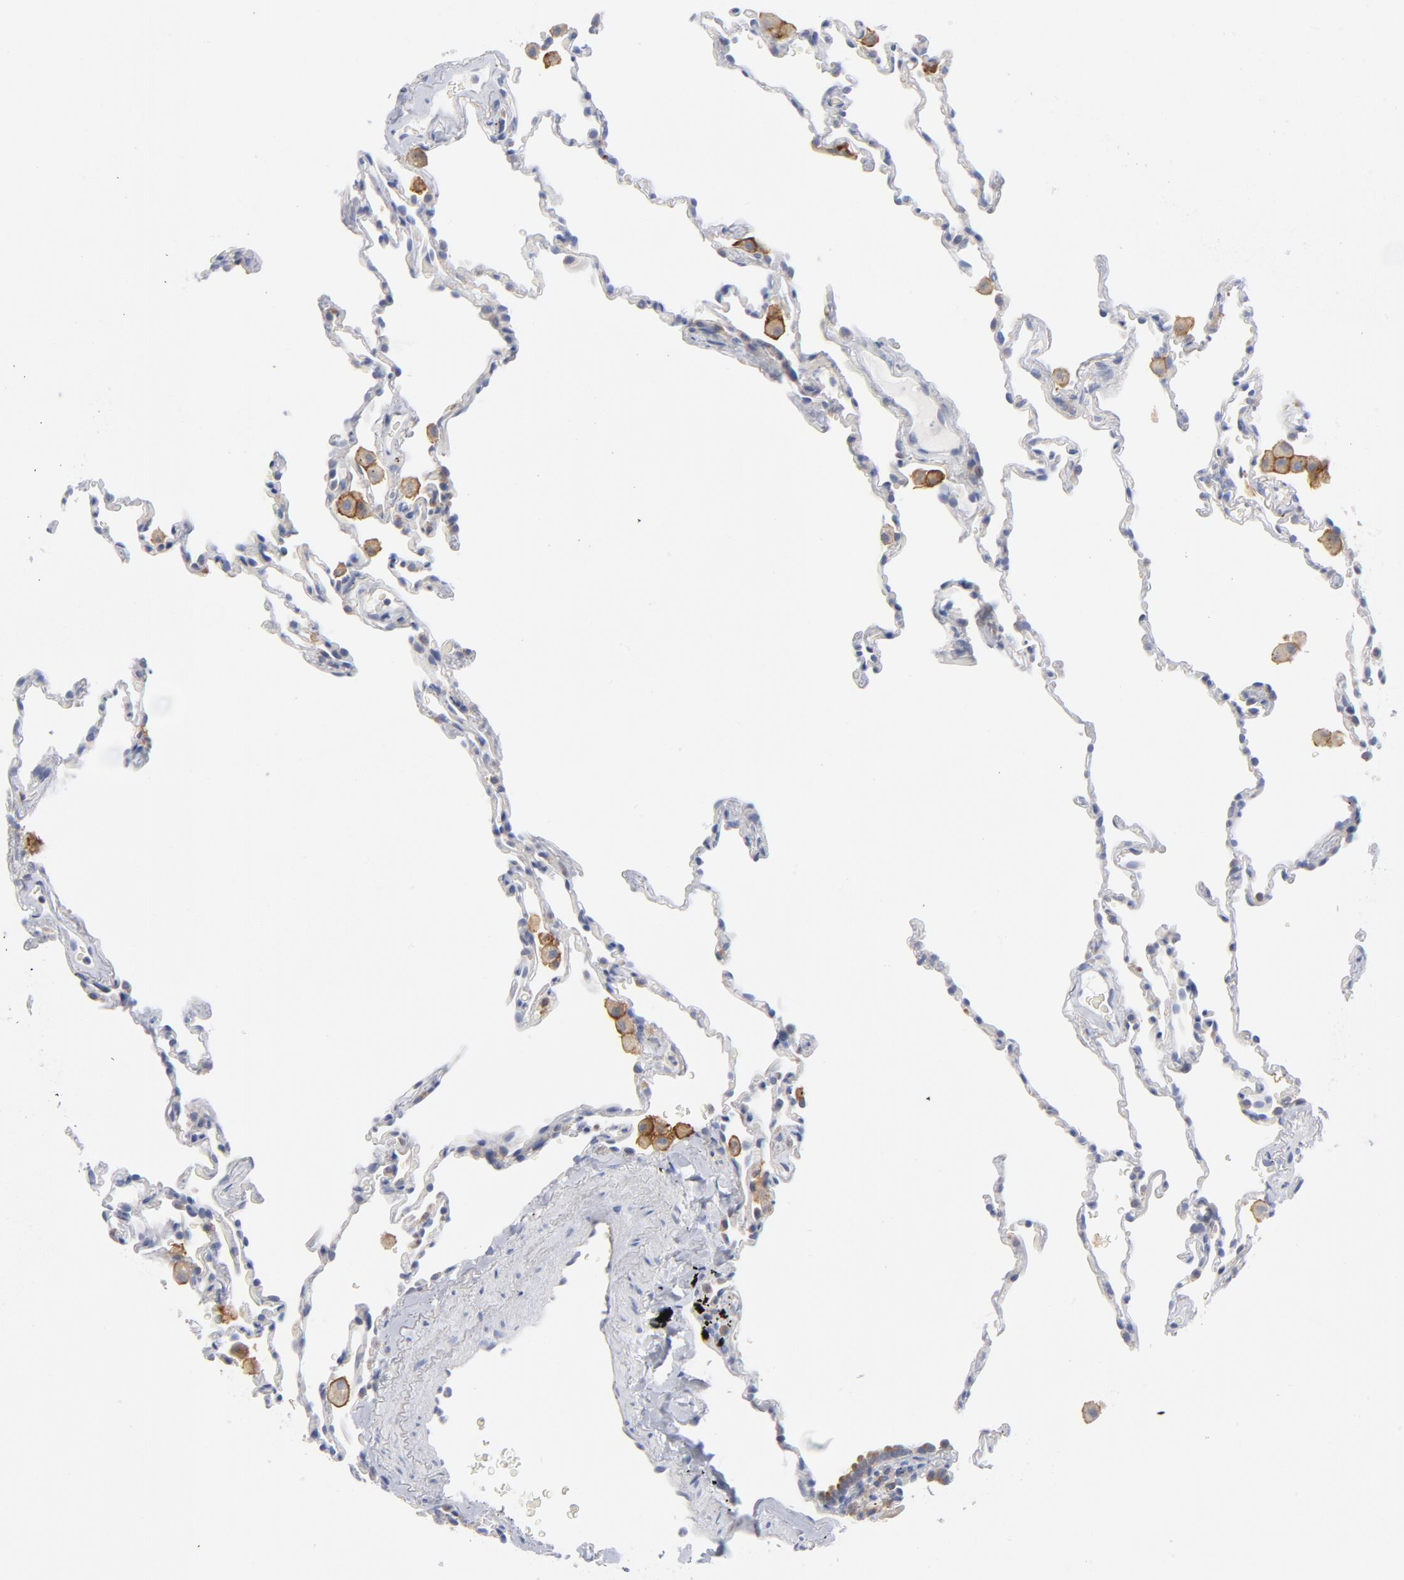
{"staining": {"intensity": "negative", "quantity": "none", "location": "none"}, "tissue": "lung", "cell_type": "Alveolar cells", "image_type": "normal", "snomed": [{"axis": "morphology", "description": "Normal tissue, NOS"}, {"axis": "morphology", "description": "Soft tissue tumor metastatic"}, {"axis": "topography", "description": "Lung"}], "caption": "Immunohistochemistry image of unremarkable lung stained for a protein (brown), which demonstrates no staining in alveolar cells. (Brightfield microscopy of DAB IHC at high magnification).", "gene": "CD86", "patient": {"sex": "male", "age": 59}}